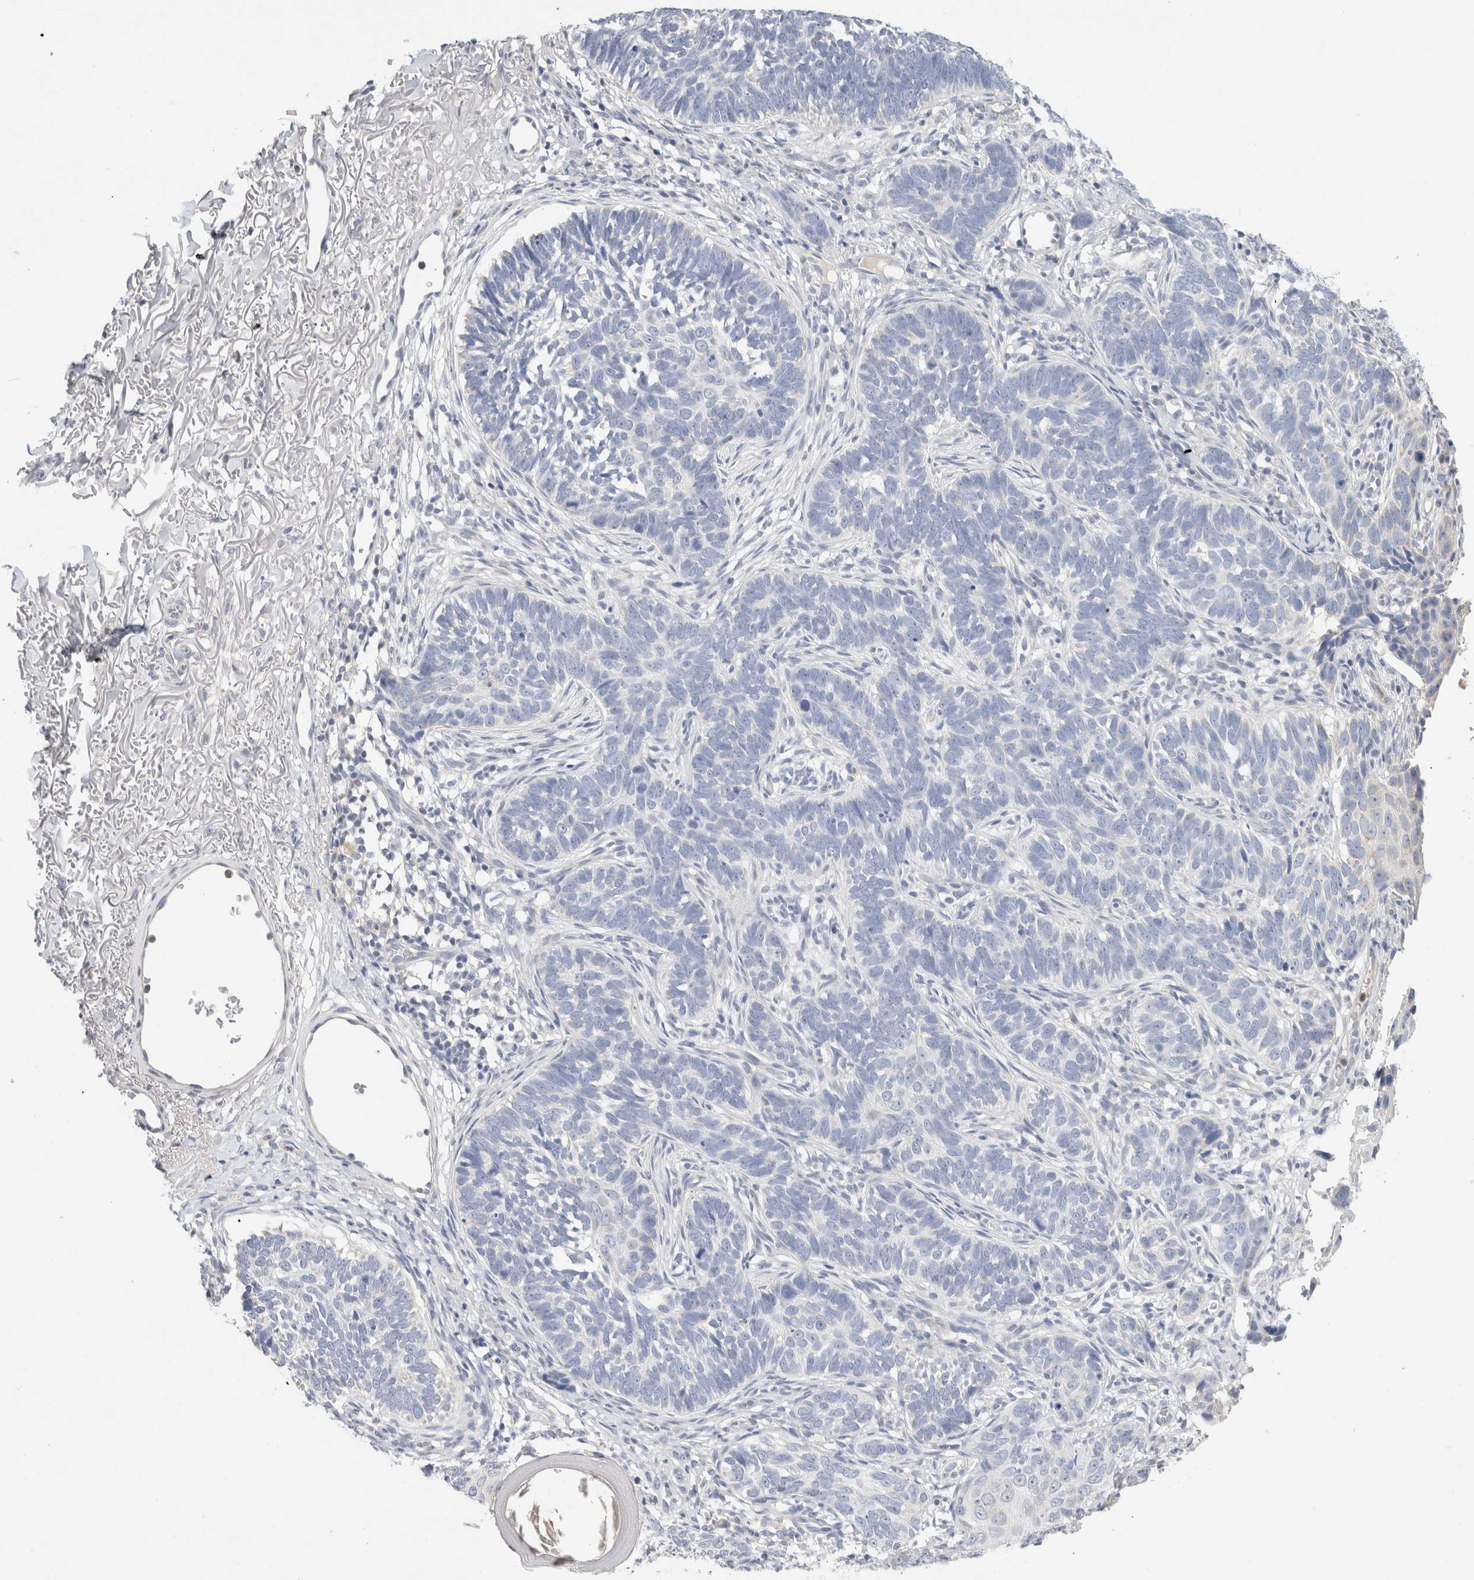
{"staining": {"intensity": "negative", "quantity": "none", "location": "none"}, "tissue": "skin cancer", "cell_type": "Tumor cells", "image_type": "cancer", "snomed": [{"axis": "morphology", "description": "Normal tissue, NOS"}, {"axis": "morphology", "description": "Basal cell carcinoma"}, {"axis": "topography", "description": "Skin"}], "caption": "DAB immunohistochemical staining of human skin cancer (basal cell carcinoma) displays no significant staining in tumor cells.", "gene": "MPP2", "patient": {"sex": "male", "age": 77}}